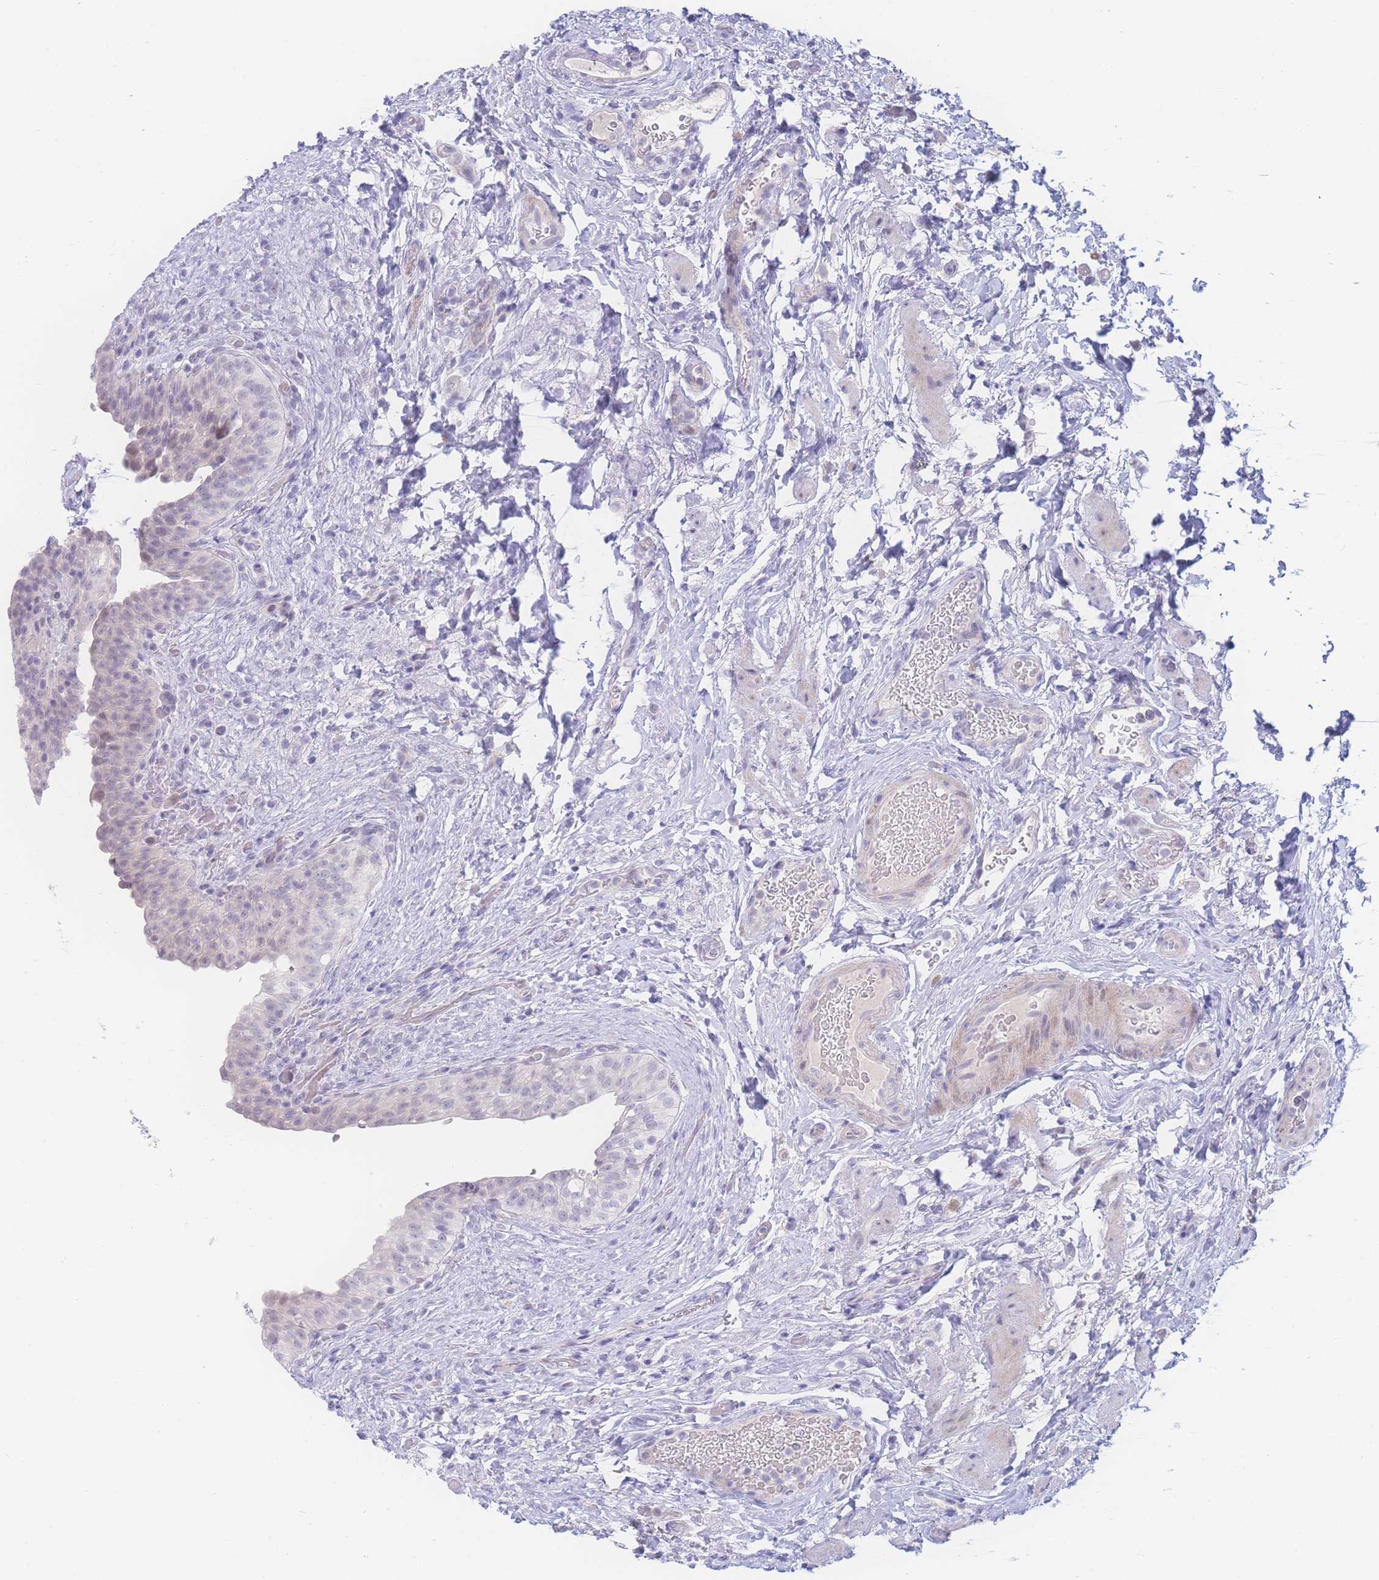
{"staining": {"intensity": "negative", "quantity": "none", "location": "none"}, "tissue": "urinary bladder", "cell_type": "Urothelial cells", "image_type": "normal", "snomed": [{"axis": "morphology", "description": "Normal tissue, NOS"}, {"axis": "topography", "description": "Urinary bladder"}], "caption": "DAB (3,3'-diaminobenzidine) immunohistochemical staining of unremarkable human urinary bladder reveals no significant expression in urothelial cells.", "gene": "PRSS22", "patient": {"sex": "male", "age": 69}}